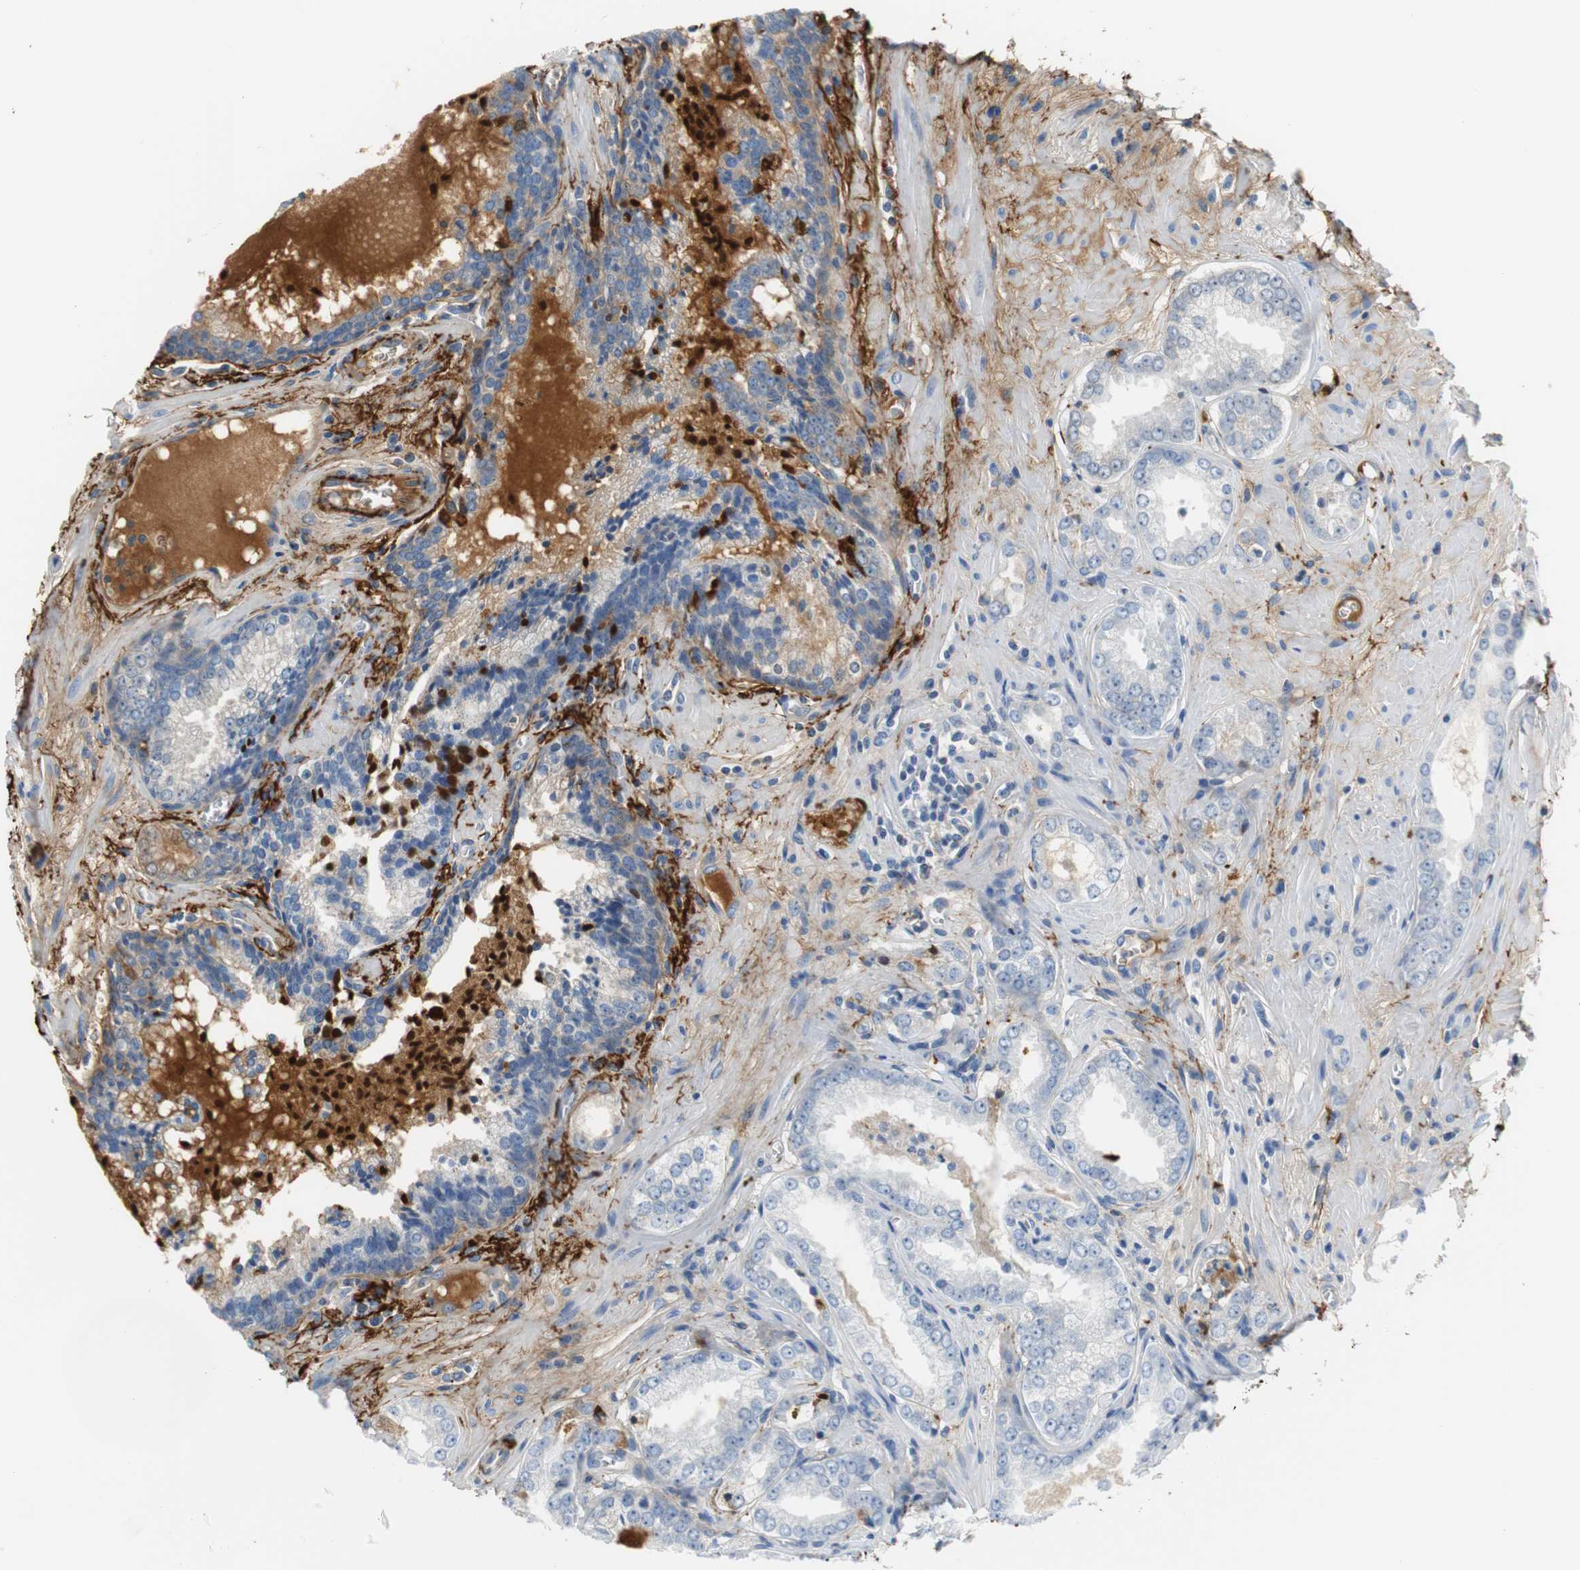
{"staining": {"intensity": "negative", "quantity": "none", "location": "none"}, "tissue": "prostate cancer", "cell_type": "Tumor cells", "image_type": "cancer", "snomed": [{"axis": "morphology", "description": "Adenocarcinoma, Low grade"}, {"axis": "topography", "description": "Prostate"}], "caption": "Immunohistochemical staining of low-grade adenocarcinoma (prostate) shows no significant staining in tumor cells.", "gene": "APCS", "patient": {"sex": "male", "age": 60}}